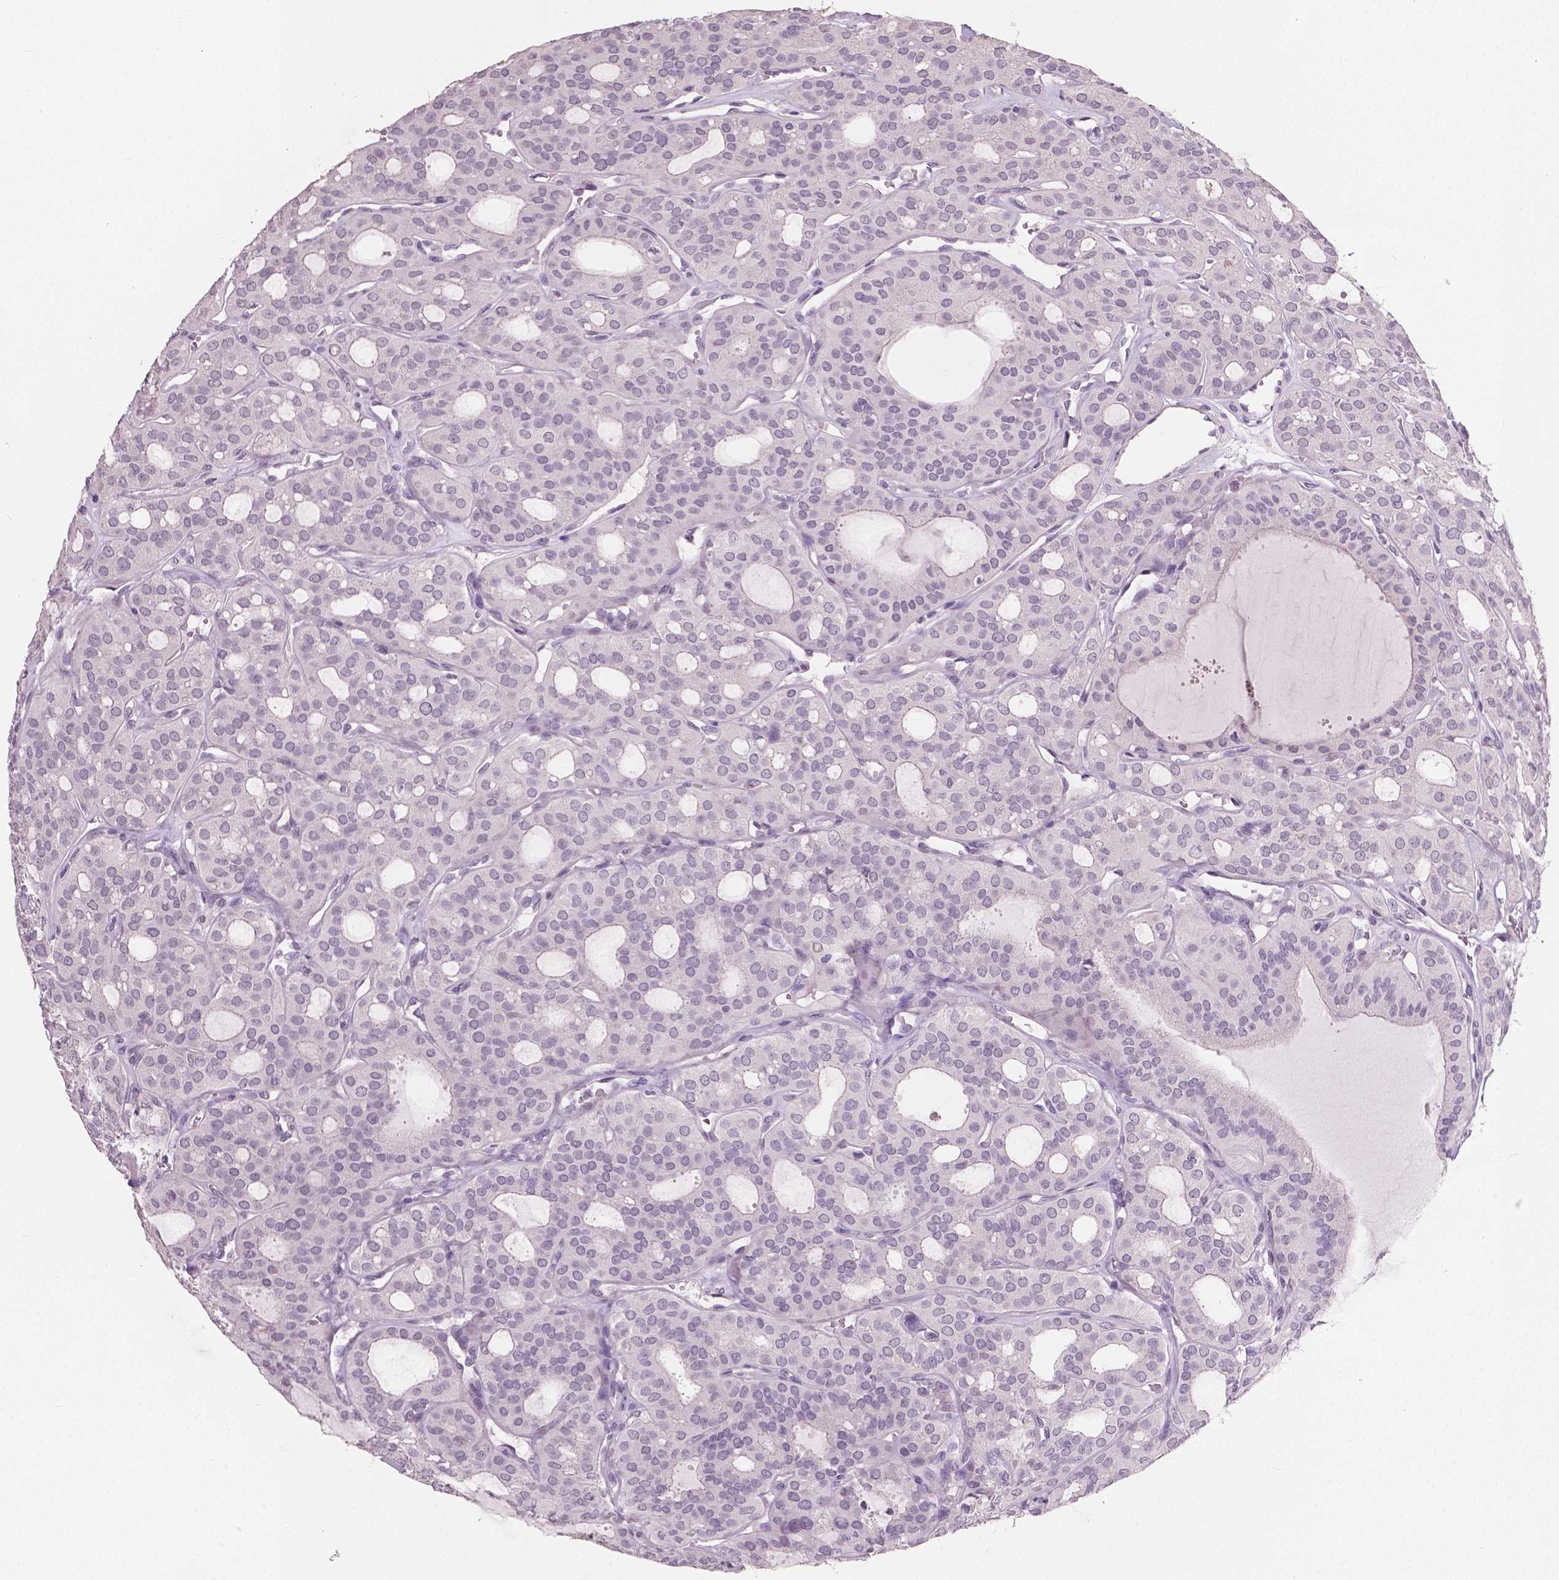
{"staining": {"intensity": "negative", "quantity": "none", "location": "none"}, "tissue": "thyroid cancer", "cell_type": "Tumor cells", "image_type": "cancer", "snomed": [{"axis": "morphology", "description": "Follicular adenoma carcinoma, NOS"}, {"axis": "topography", "description": "Thyroid gland"}], "caption": "Immunohistochemical staining of follicular adenoma carcinoma (thyroid) displays no significant positivity in tumor cells. Nuclei are stained in blue.", "gene": "NECAB1", "patient": {"sex": "male", "age": 75}}